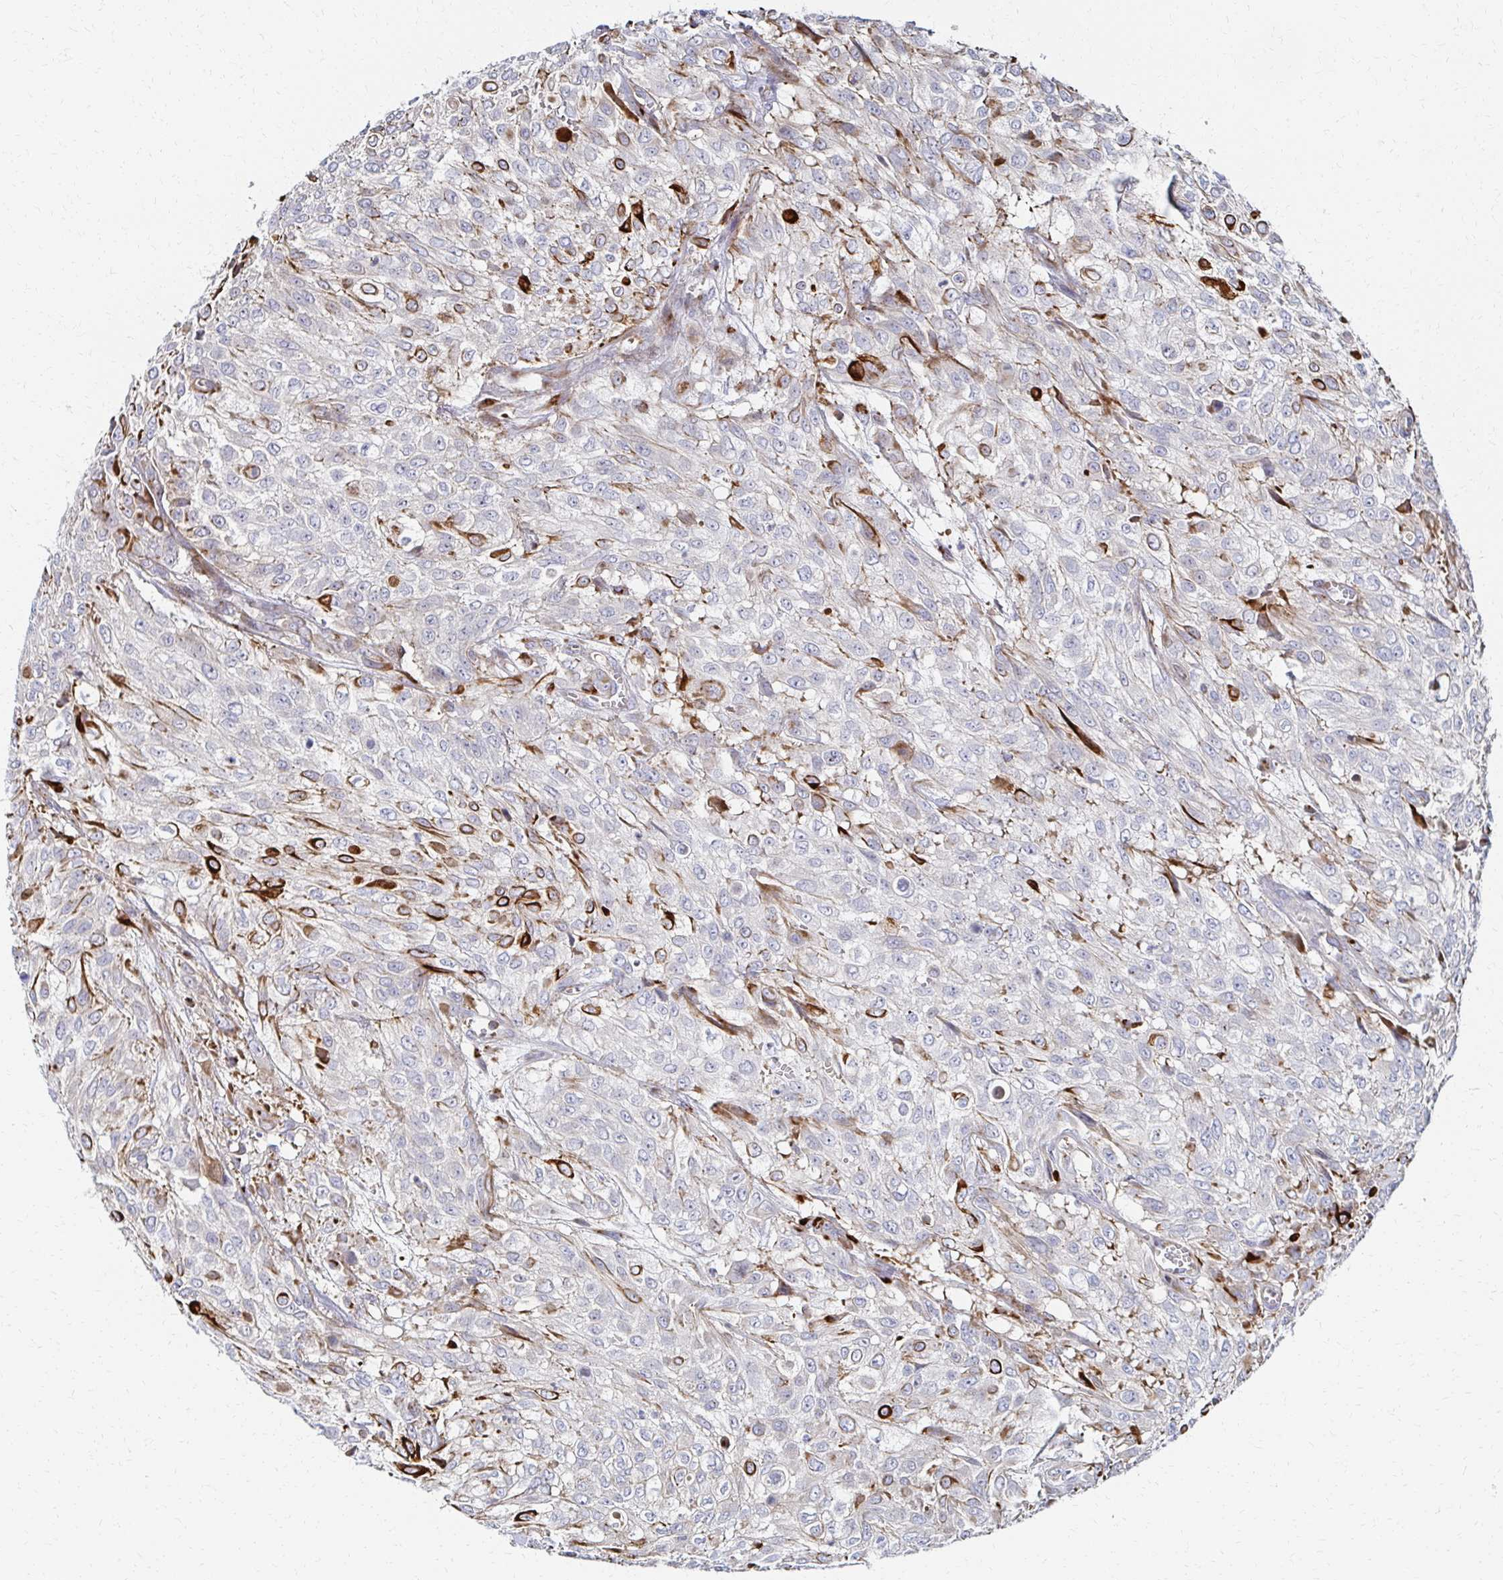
{"staining": {"intensity": "strong", "quantity": "<25%", "location": "cytoplasmic/membranous"}, "tissue": "urothelial cancer", "cell_type": "Tumor cells", "image_type": "cancer", "snomed": [{"axis": "morphology", "description": "Urothelial carcinoma, High grade"}, {"axis": "topography", "description": "Urinary bladder"}], "caption": "About <25% of tumor cells in human urothelial cancer show strong cytoplasmic/membranous protein positivity as visualized by brown immunohistochemical staining.", "gene": "MAN1A1", "patient": {"sex": "male", "age": 57}}